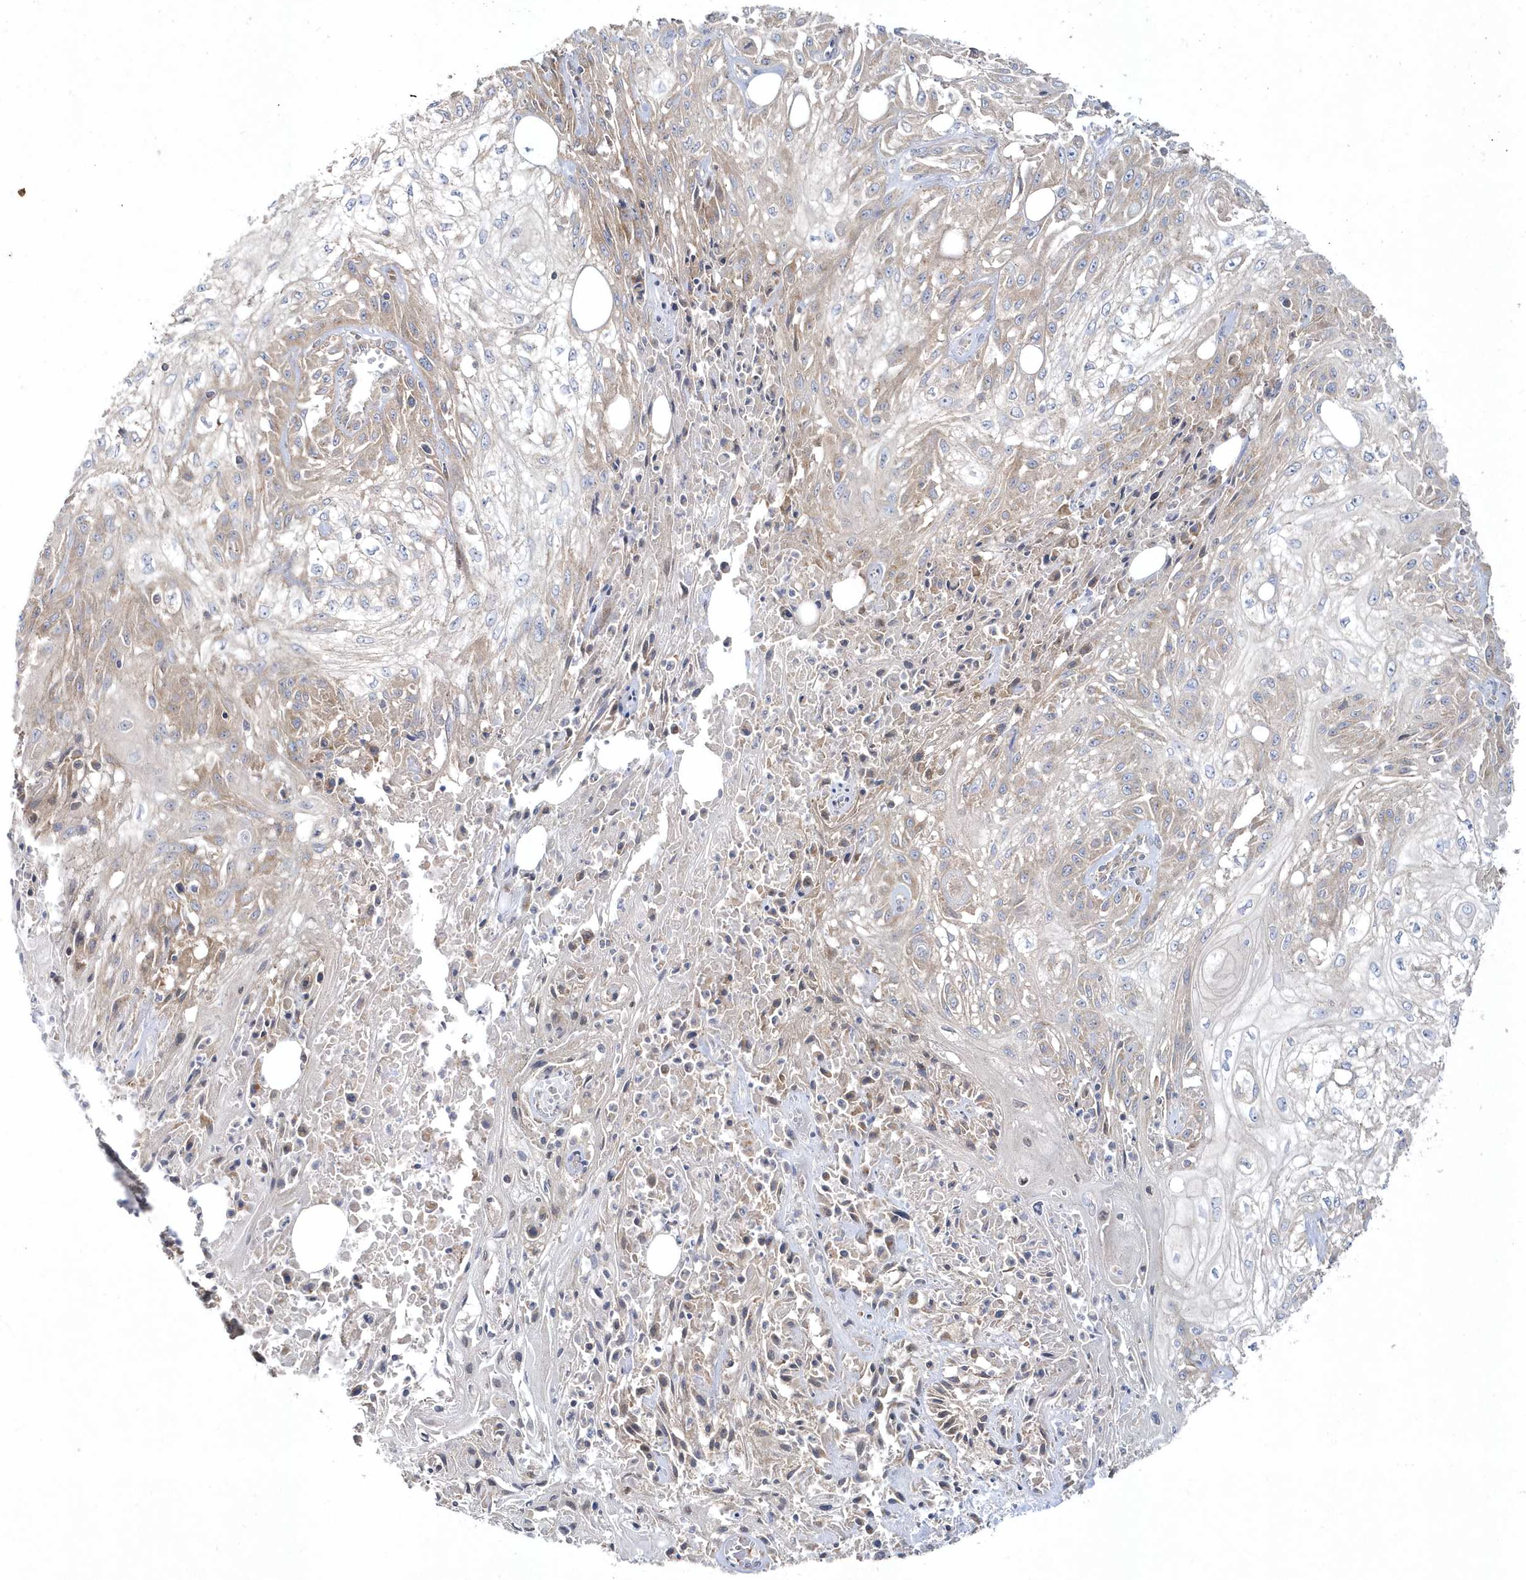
{"staining": {"intensity": "weak", "quantity": "25%-75%", "location": "cytoplasmic/membranous"}, "tissue": "skin cancer", "cell_type": "Tumor cells", "image_type": "cancer", "snomed": [{"axis": "morphology", "description": "Squamous cell carcinoma, NOS"}, {"axis": "morphology", "description": "Squamous cell carcinoma, metastatic, NOS"}, {"axis": "topography", "description": "Skin"}, {"axis": "topography", "description": "Lymph node"}], "caption": "DAB immunohistochemical staining of human skin cancer (squamous cell carcinoma) displays weak cytoplasmic/membranous protein expression in about 25%-75% of tumor cells.", "gene": "LEXM", "patient": {"sex": "male", "age": 75}}